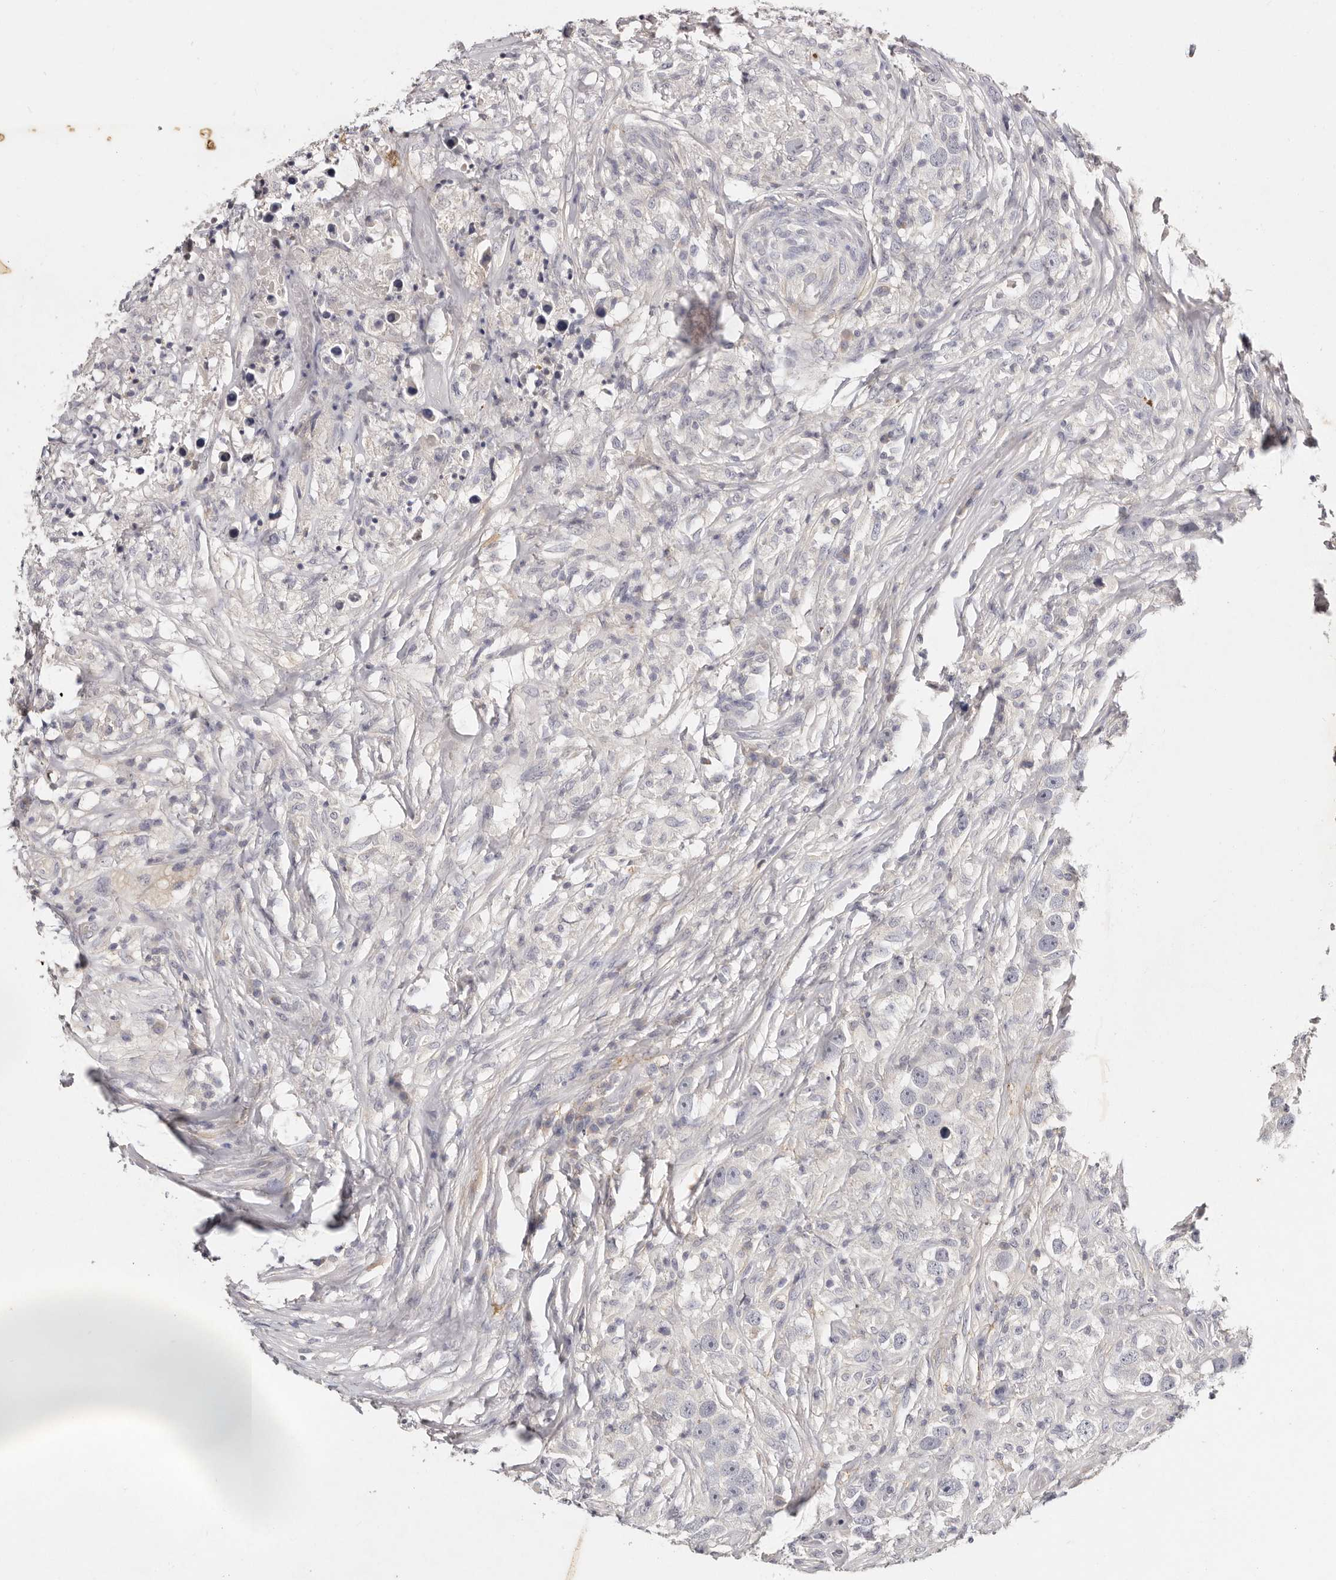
{"staining": {"intensity": "negative", "quantity": "none", "location": "none"}, "tissue": "testis cancer", "cell_type": "Tumor cells", "image_type": "cancer", "snomed": [{"axis": "morphology", "description": "Seminoma, NOS"}, {"axis": "topography", "description": "Testis"}], "caption": "Tumor cells are negative for brown protein staining in testis seminoma.", "gene": "MRPS33", "patient": {"sex": "male", "age": 49}}